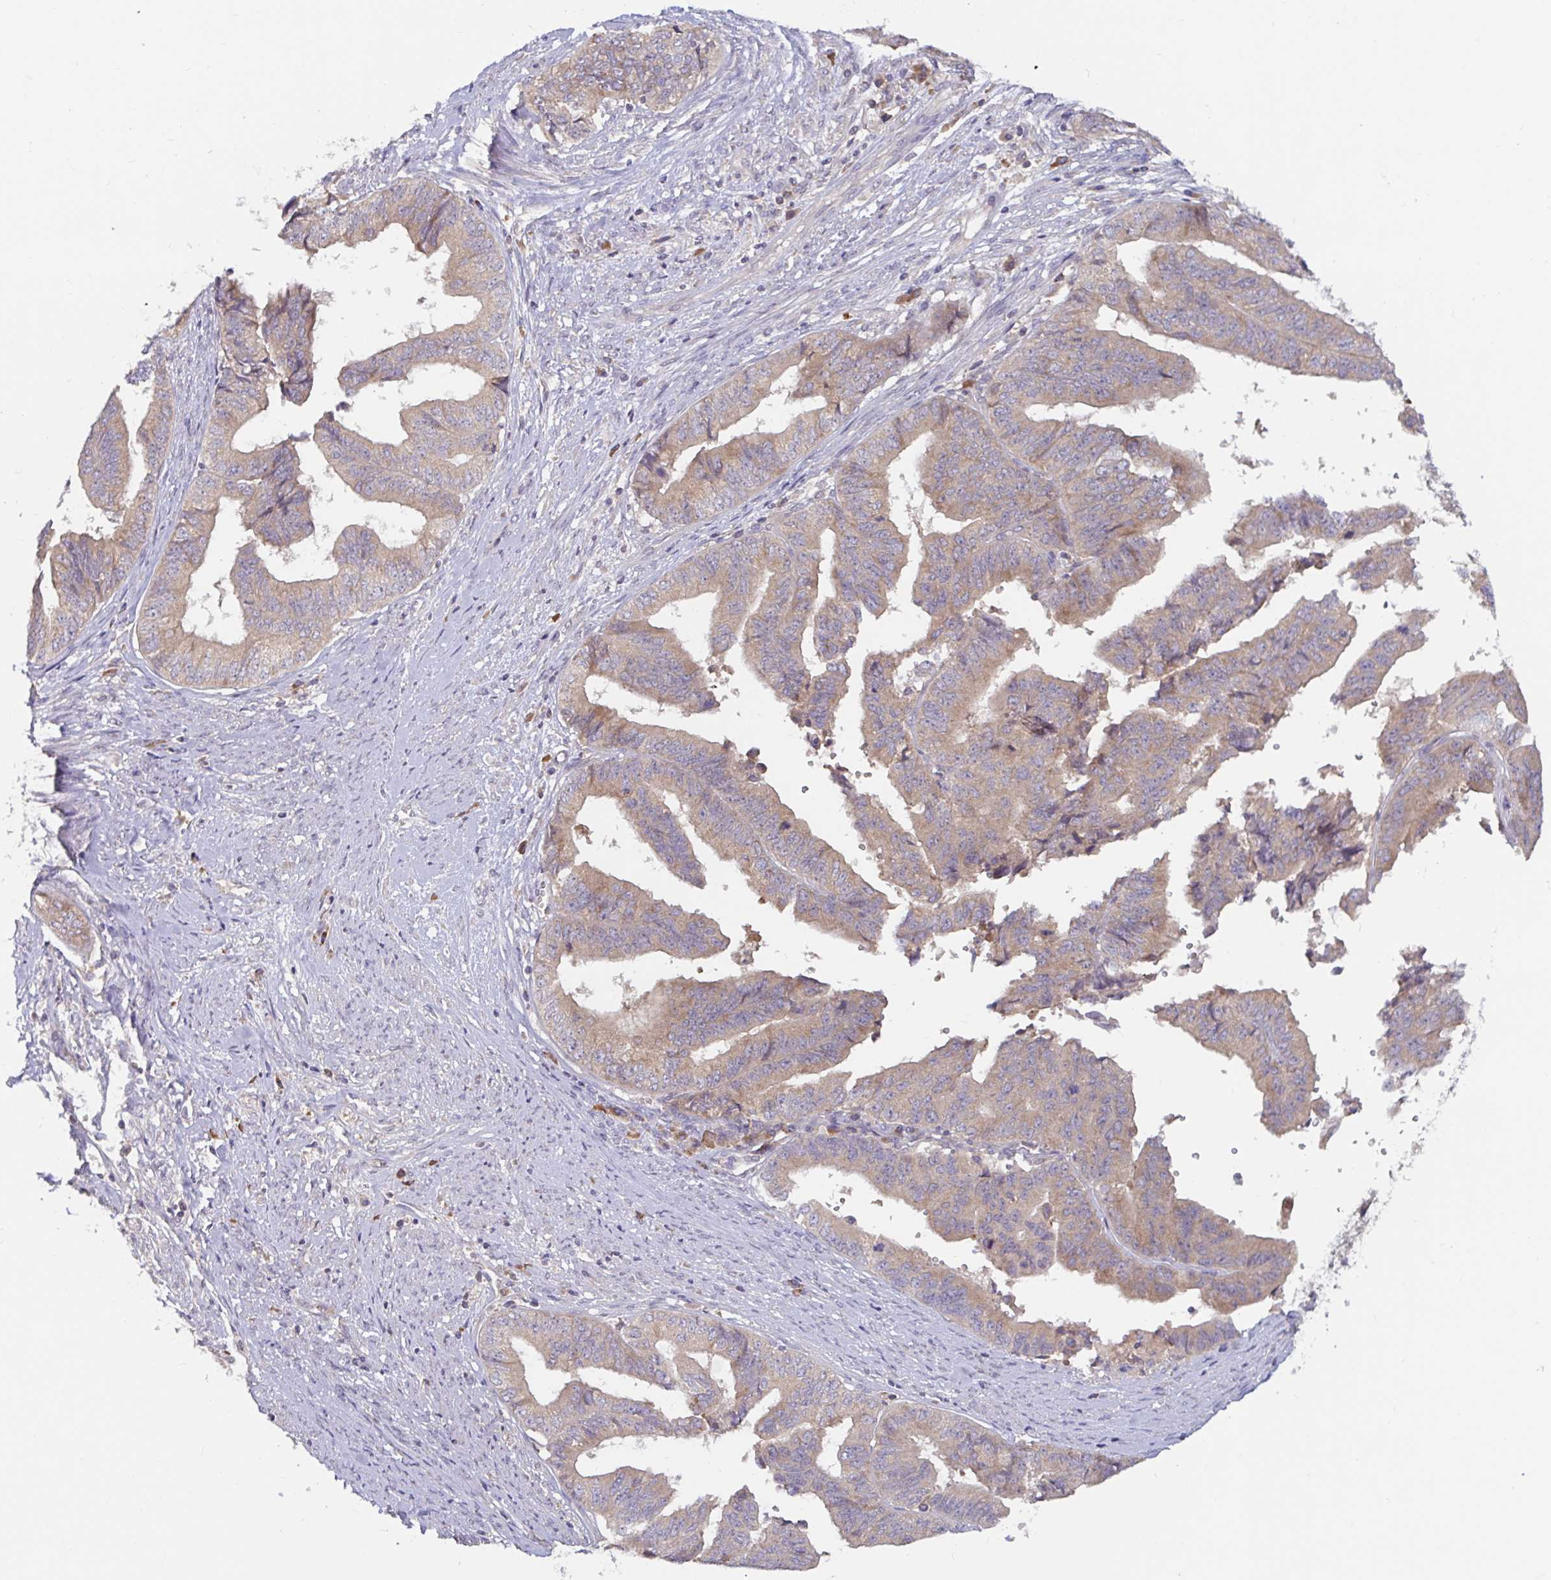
{"staining": {"intensity": "weak", "quantity": "25%-75%", "location": "cytoplasmic/membranous"}, "tissue": "endometrial cancer", "cell_type": "Tumor cells", "image_type": "cancer", "snomed": [{"axis": "morphology", "description": "Adenocarcinoma, NOS"}, {"axis": "topography", "description": "Endometrium"}], "caption": "Protein analysis of endometrial cancer (adenocarcinoma) tissue demonstrates weak cytoplasmic/membranous staining in about 25%-75% of tumor cells.", "gene": "LARP1", "patient": {"sex": "female", "age": 65}}